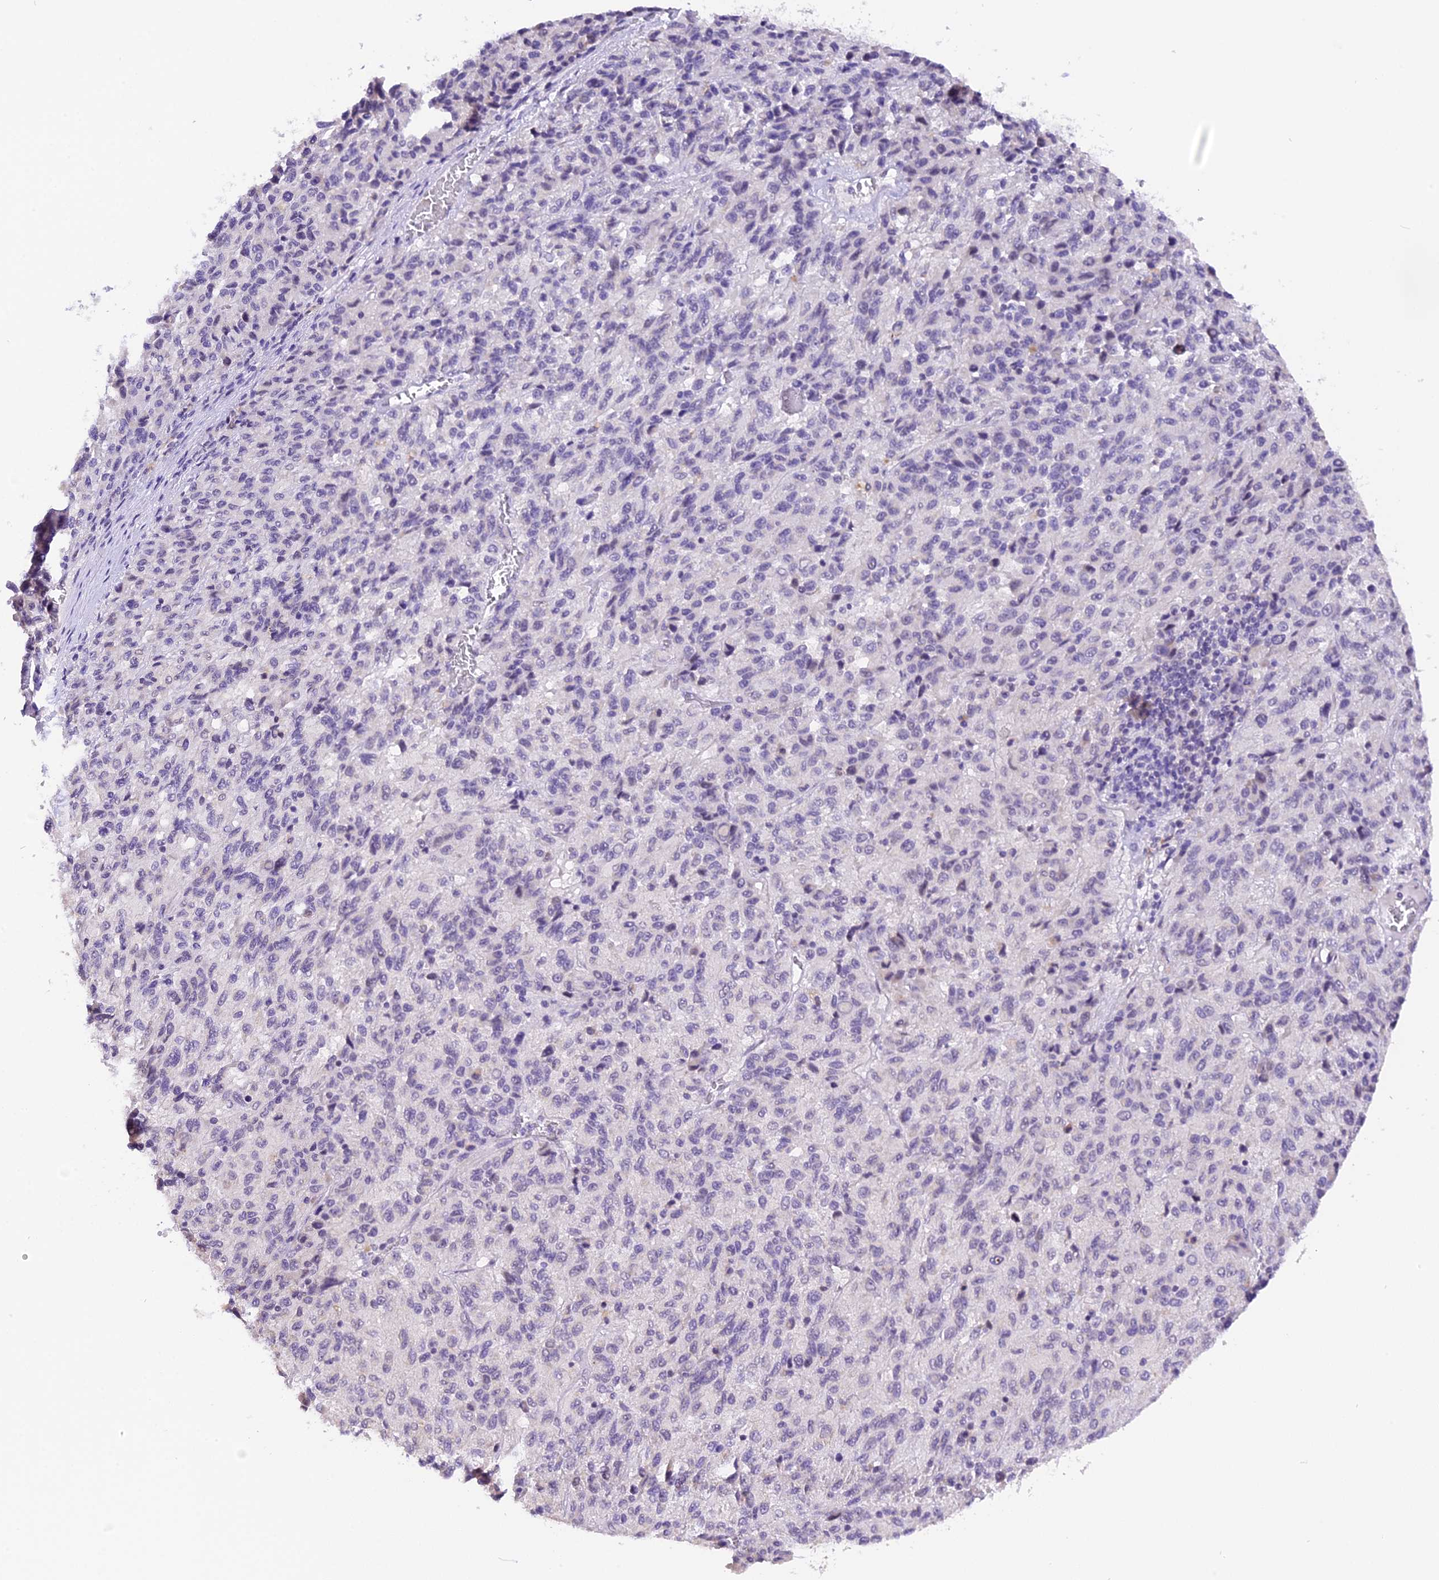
{"staining": {"intensity": "negative", "quantity": "none", "location": "none"}, "tissue": "melanoma", "cell_type": "Tumor cells", "image_type": "cancer", "snomed": [{"axis": "morphology", "description": "Malignant melanoma, Metastatic site"}, {"axis": "topography", "description": "Lung"}], "caption": "Protein analysis of malignant melanoma (metastatic site) exhibits no significant expression in tumor cells. (DAB immunohistochemistry (IHC) with hematoxylin counter stain).", "gene": "AHSP", "patient": {"sex": "male", "age": 64}}